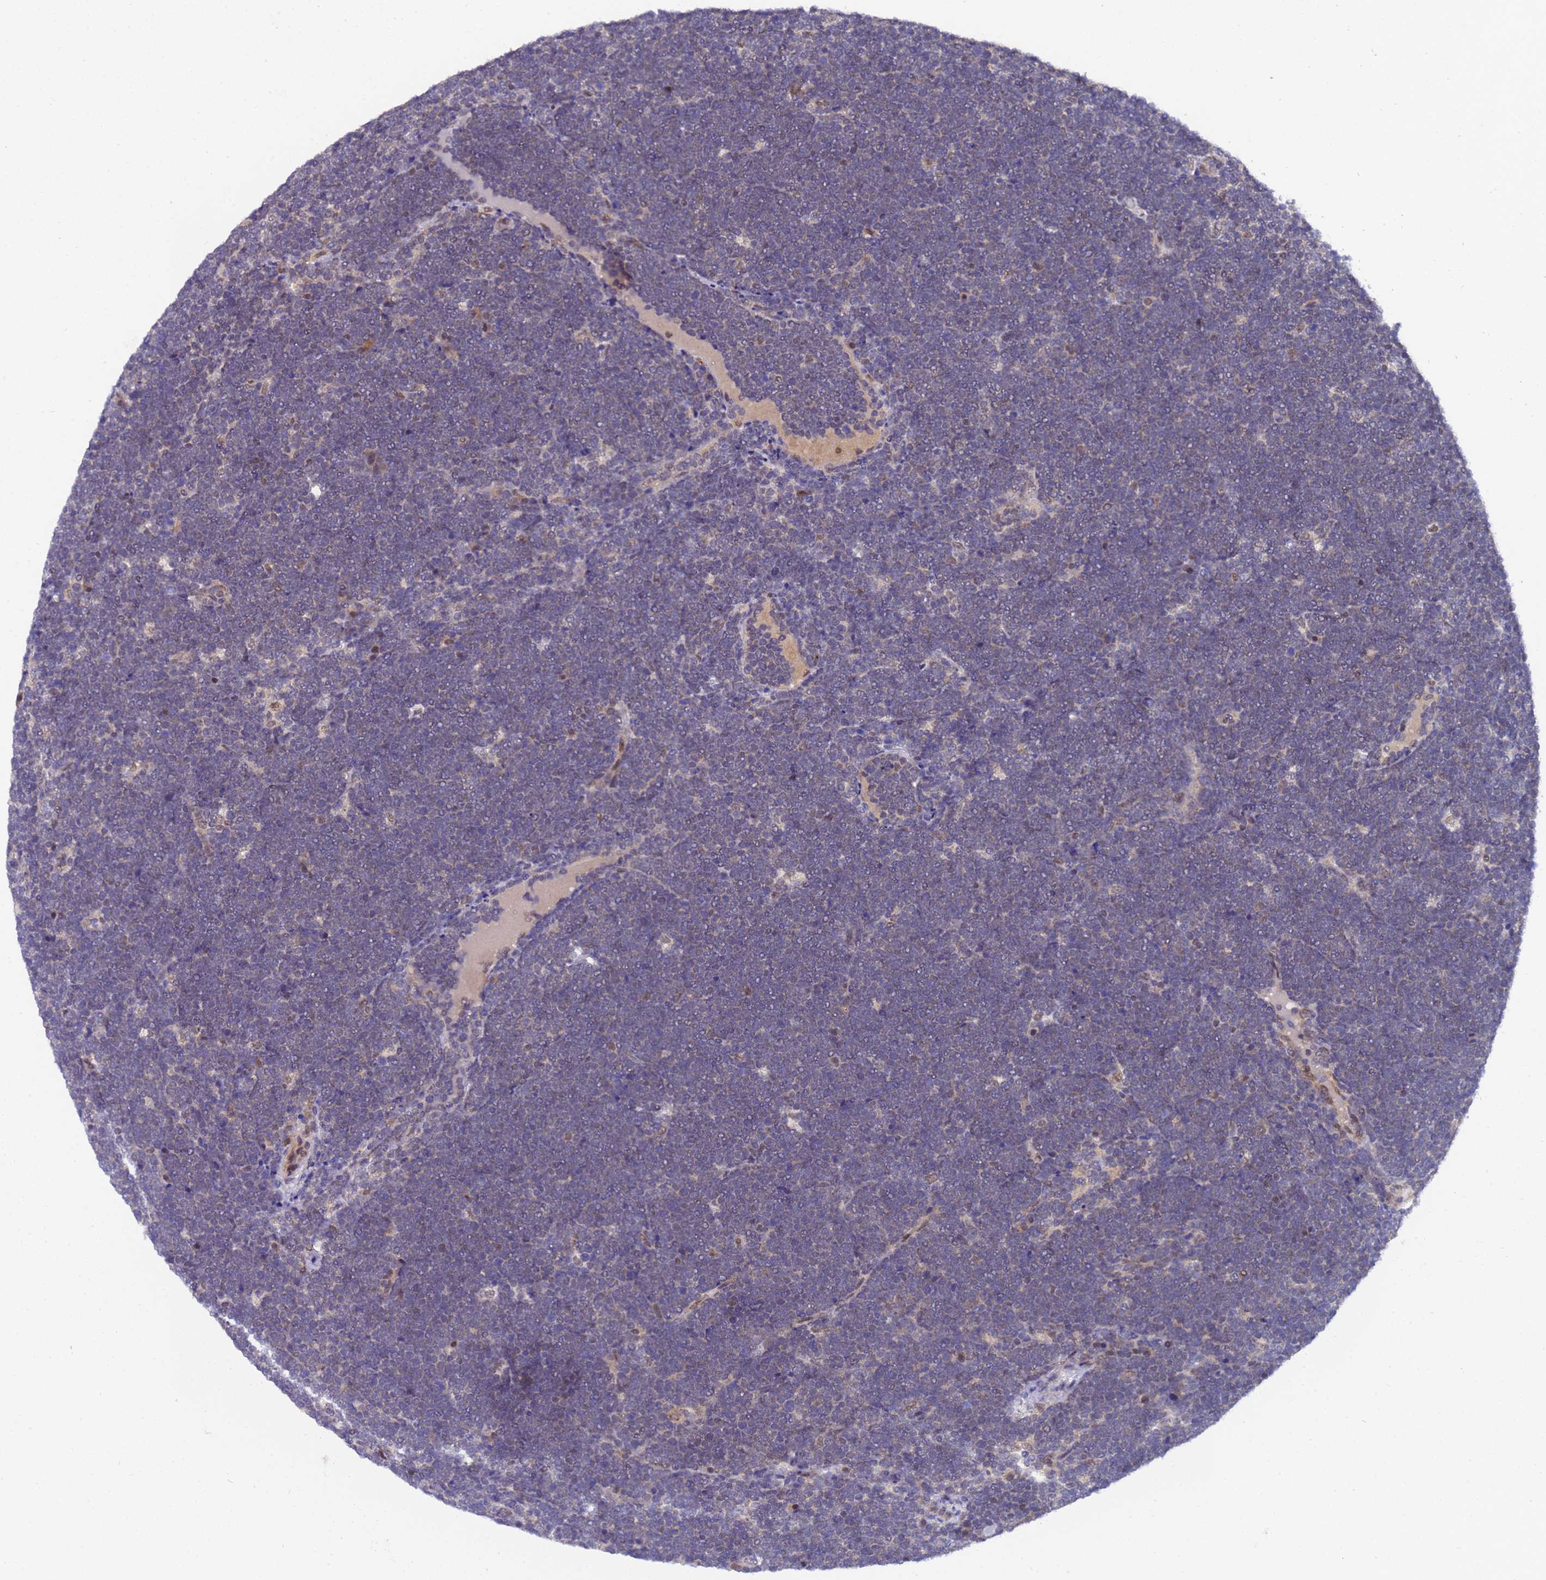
{"staining": {"intensity": "negative", "quantity": "none", "location": "none"}, "tissue": "lymphoma", "cell_type": "Tumor cells", "image_type": "cancer", "snomed": [{"axis": "morphology", "description": "Malignant lymphoma, non-Hodgkin's type, High grade"}, {"axis": "topography", "description": "Lymph node"}], "caption": "This is an immunohistochemistry micrograph of human lymphoma. There is no staining in tumor cells.", "gene": "ANAPC13", "patient": {"sex": "male", "age": 13}}